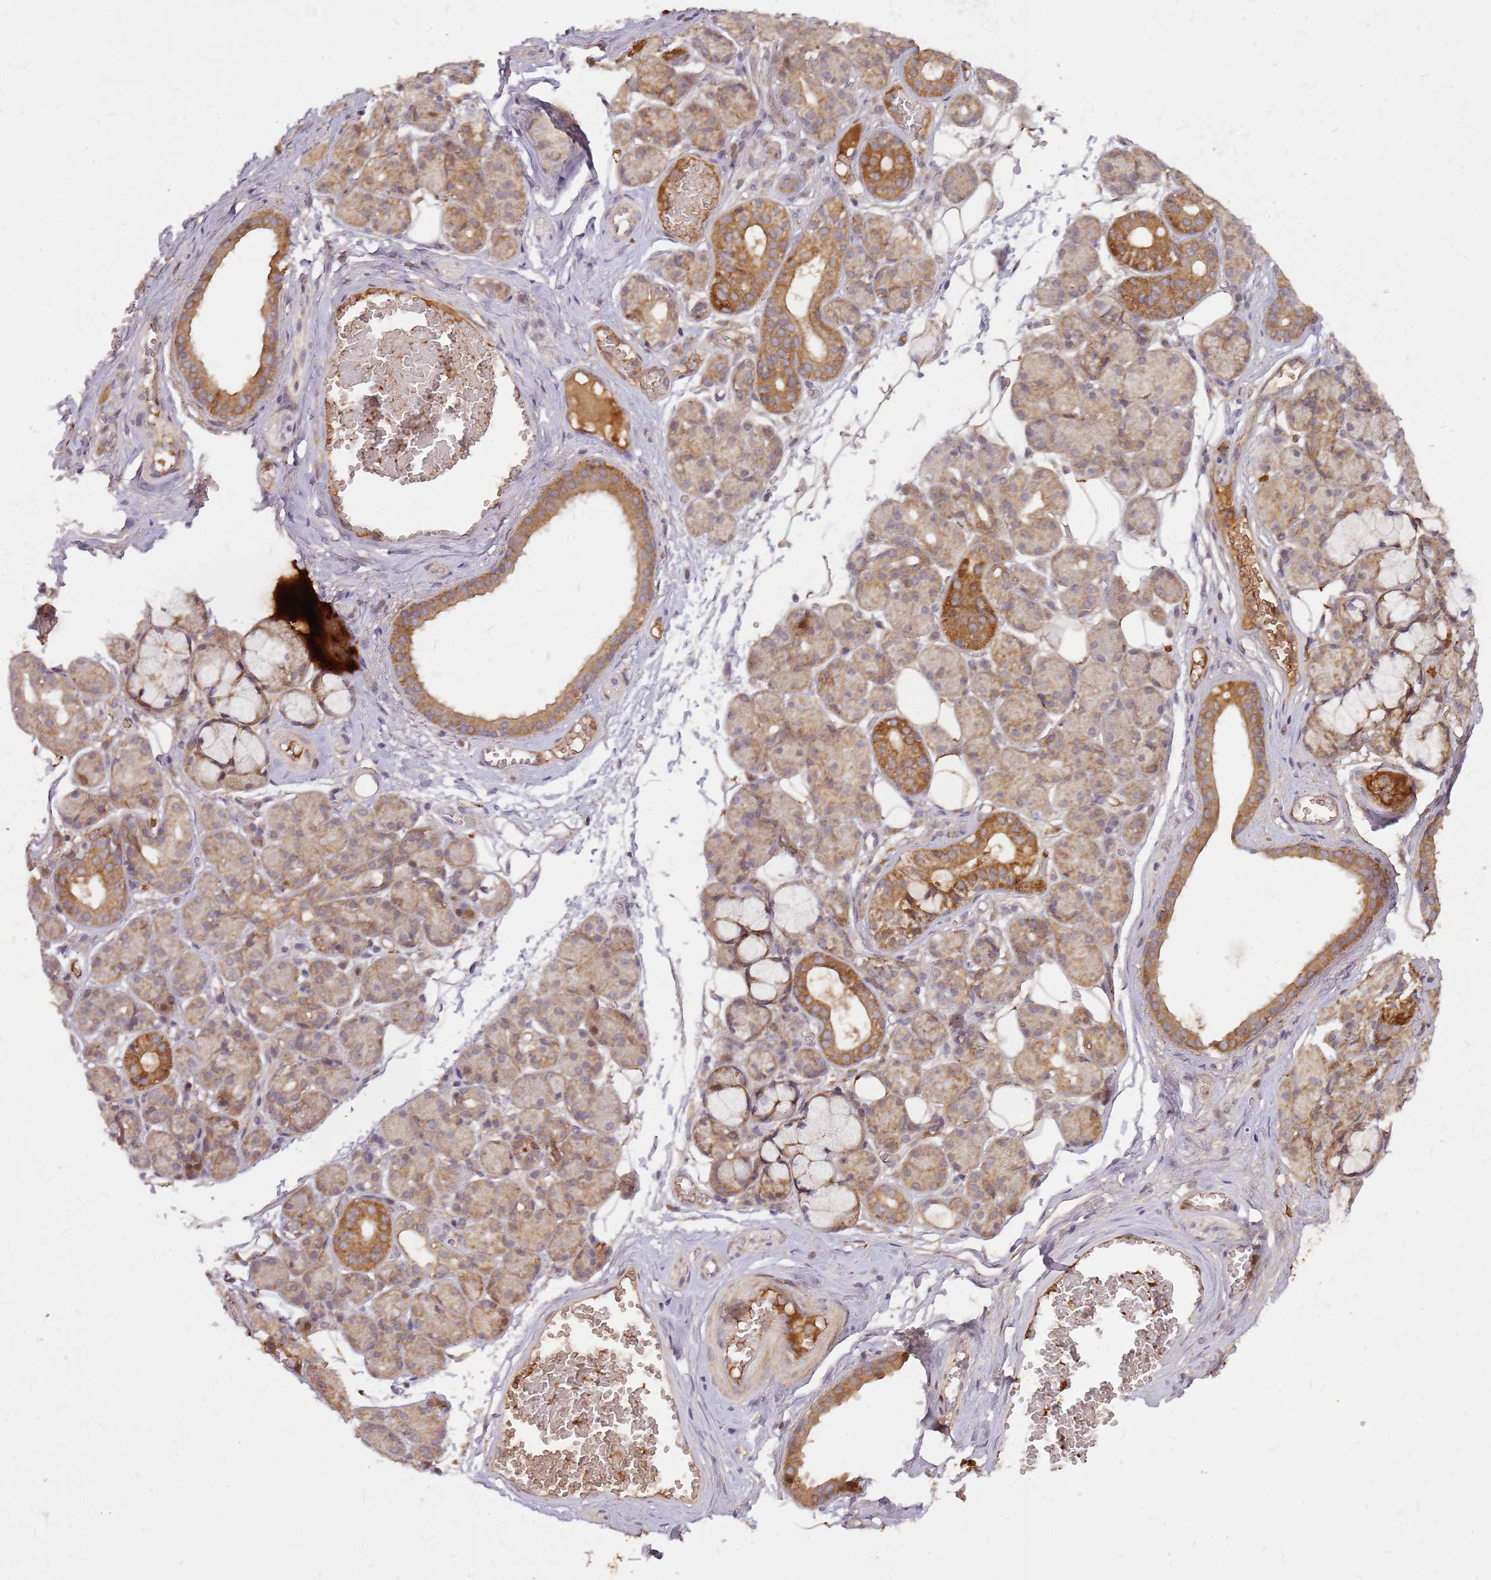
{"staining": {"intensity": "moderate", "quantity": "25%-75%", "location": "cytoplasmic/membranous"}, "tissue": "salivary gland", "cell_type": "Glandular cells", "image_type": "normal", "snomed": [{"axis": "morphology", "description": "Normal tissue, NOS"}, {"axis": "topography", "description": "Salivary gland"}], "caption": "Salivary gland stained with immunohistochemistry displays moderate cytoplasmic/membranous staining in approximately 25%-75% of glandular cells. (brown staining indicates protein expression, while blue staining denotes nuclei).", "gene": "CCDC159", "patient": {"sex": "male", "age": 63}}